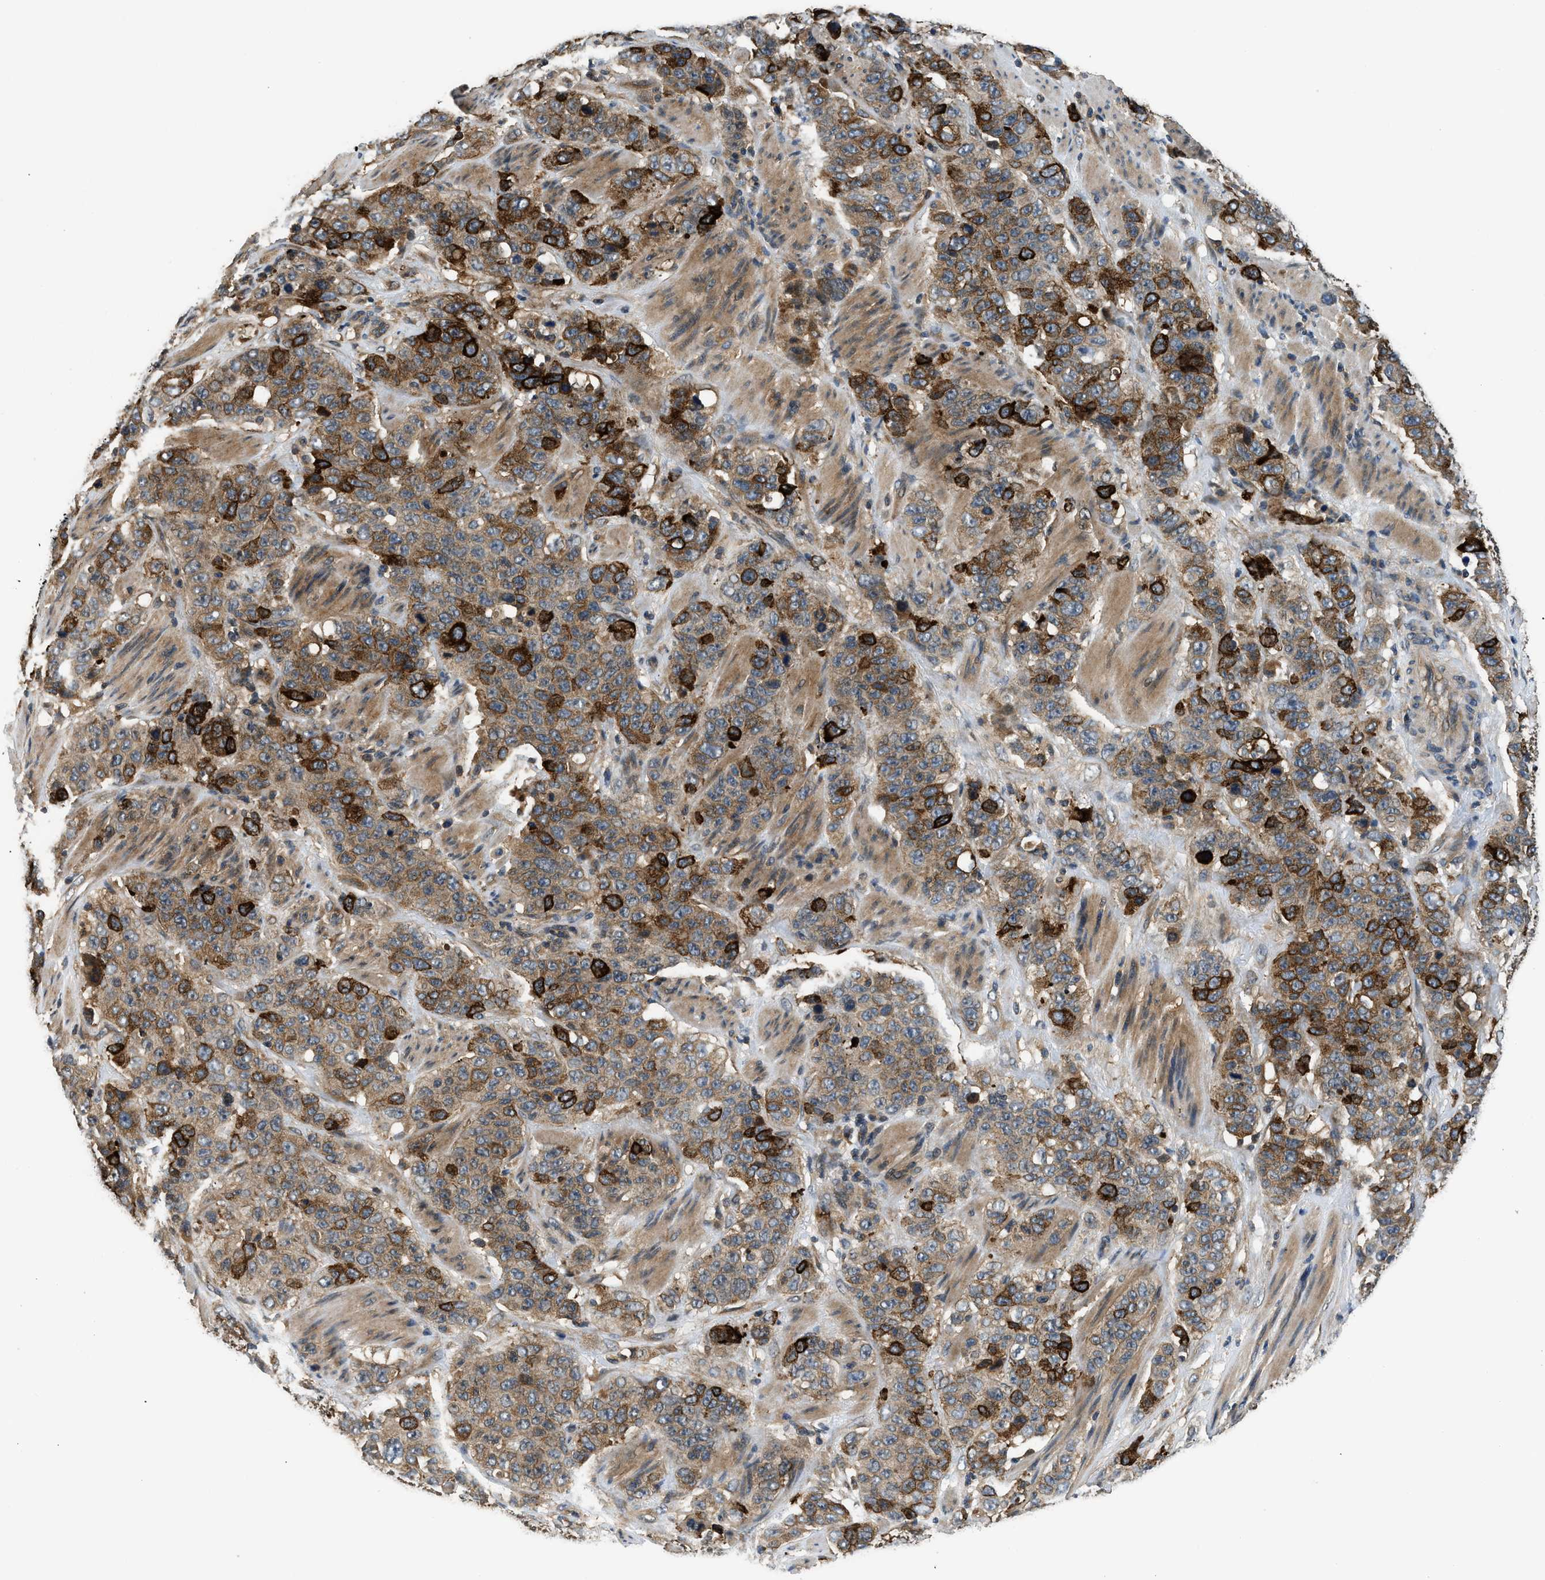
{"staining": {"intensity": "strong", "quantity": ">75%", "location": "cytoplasmic/membranous"}, "tissue": "stomach cancer", "cell_type": "Tumor cells", "image_type": "cancer", "snomed": [{"axis": "morphology", "description": "Adenocarcinoma, NOS"}, {"axis": "topography", "description": "Stomach"}], "caption": "There is high levels of strong cytoplasmic/membranous positivity in tumor cells of stomach cancer, as demonstrated by immunohistochemical staining (brown color).", "gene": "IL3RA", "patient": {"sex": "male", "age": 48}}